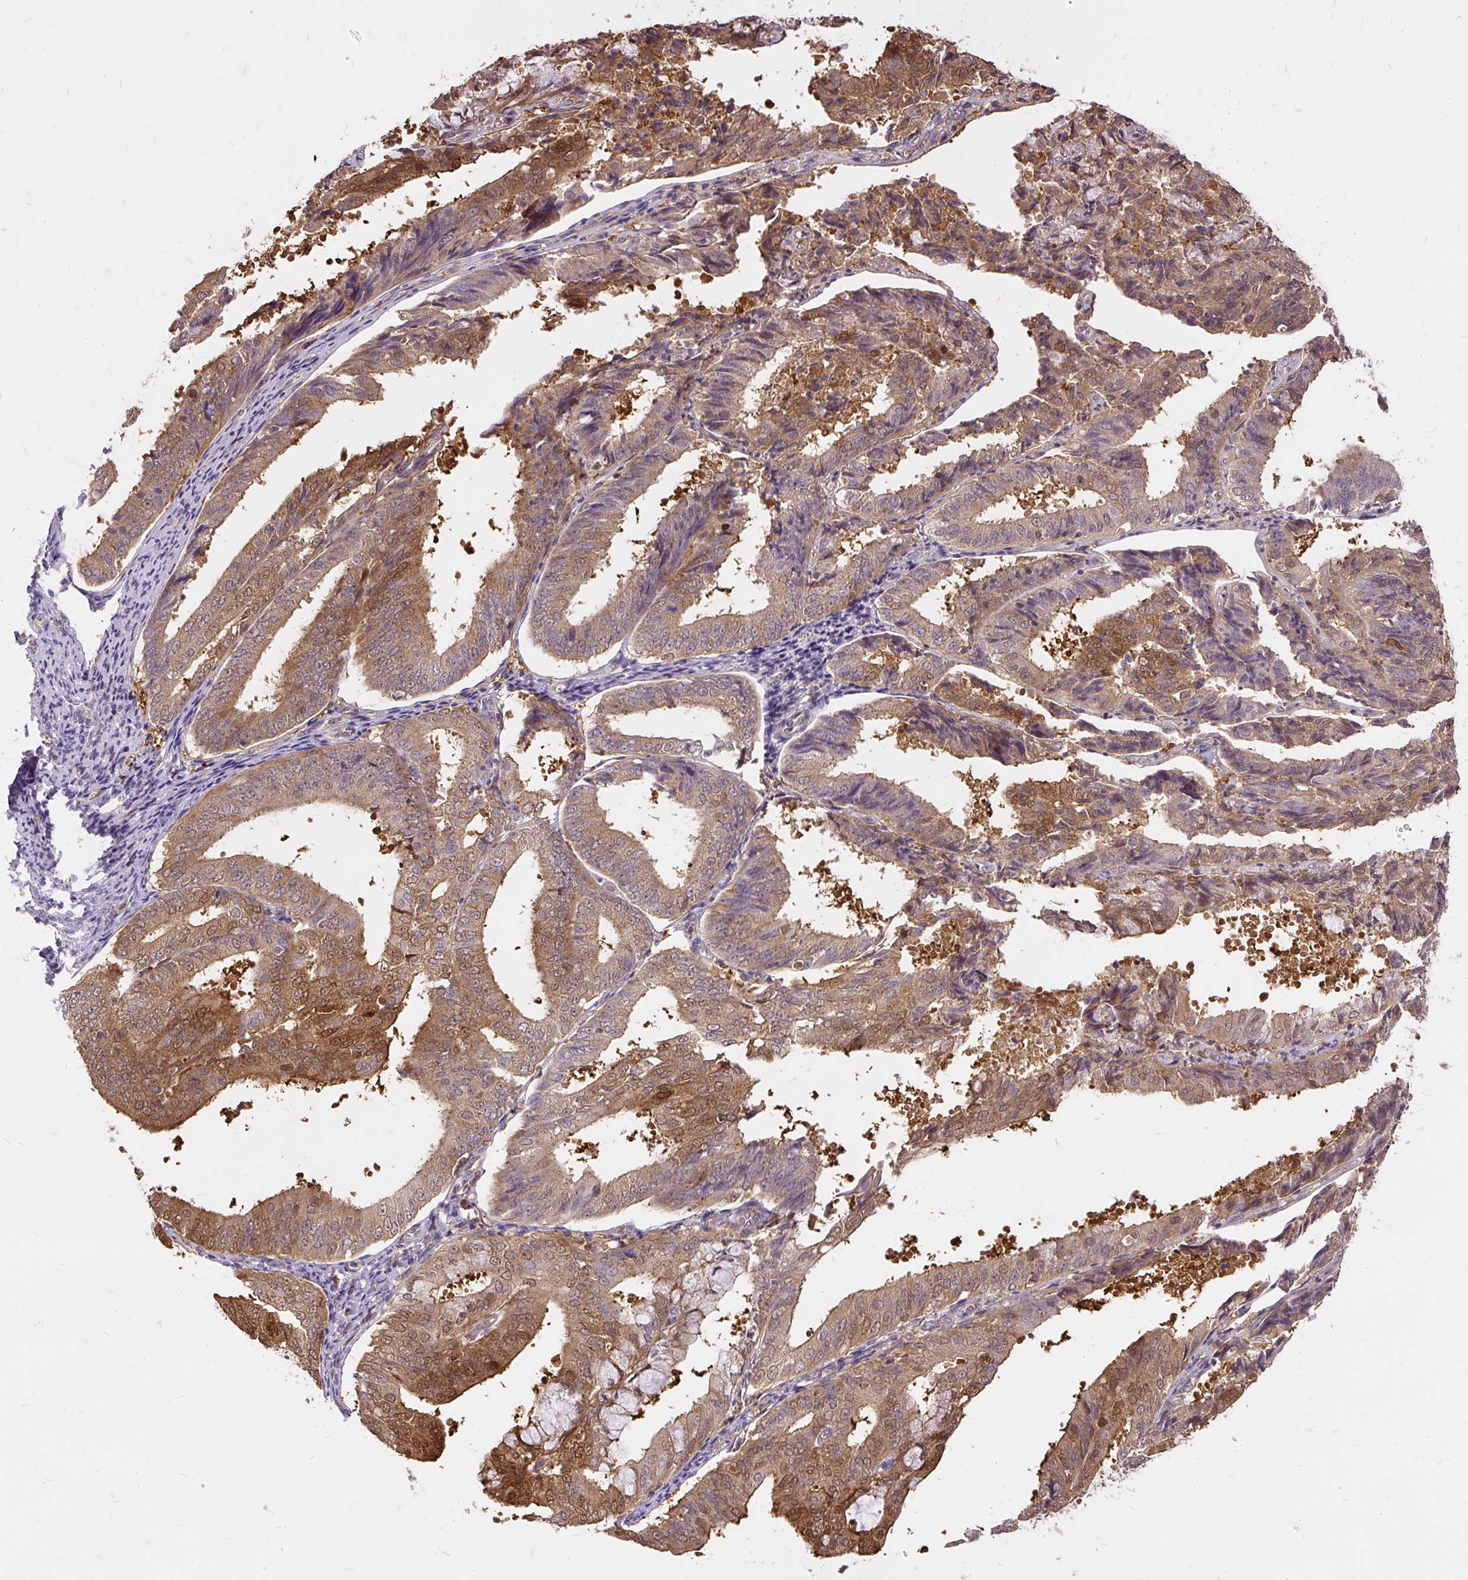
{"staining": {"intensity": "moderate", "quantity": ">75%", "location": "cytoplasmic/membranous,nuclear"}, "tissue": "endometrial cancer", "cell_type": "Tumor cells", "image_type": "cancer", "snomed": [{"axis": "morphology", "description": "Adenocarcinoma, NOS"}, {"axis": "topography", "description": "Endometrium"}], "caption": "Immunohistochemical staining of human endometrial cancer demonstrates medium levels of moderate cytoplasmic/membranous and nuclear staining in about >75% of tumor cells.", "gene": "AP5S1", "patient": {"sex": "female", "age": 63}}